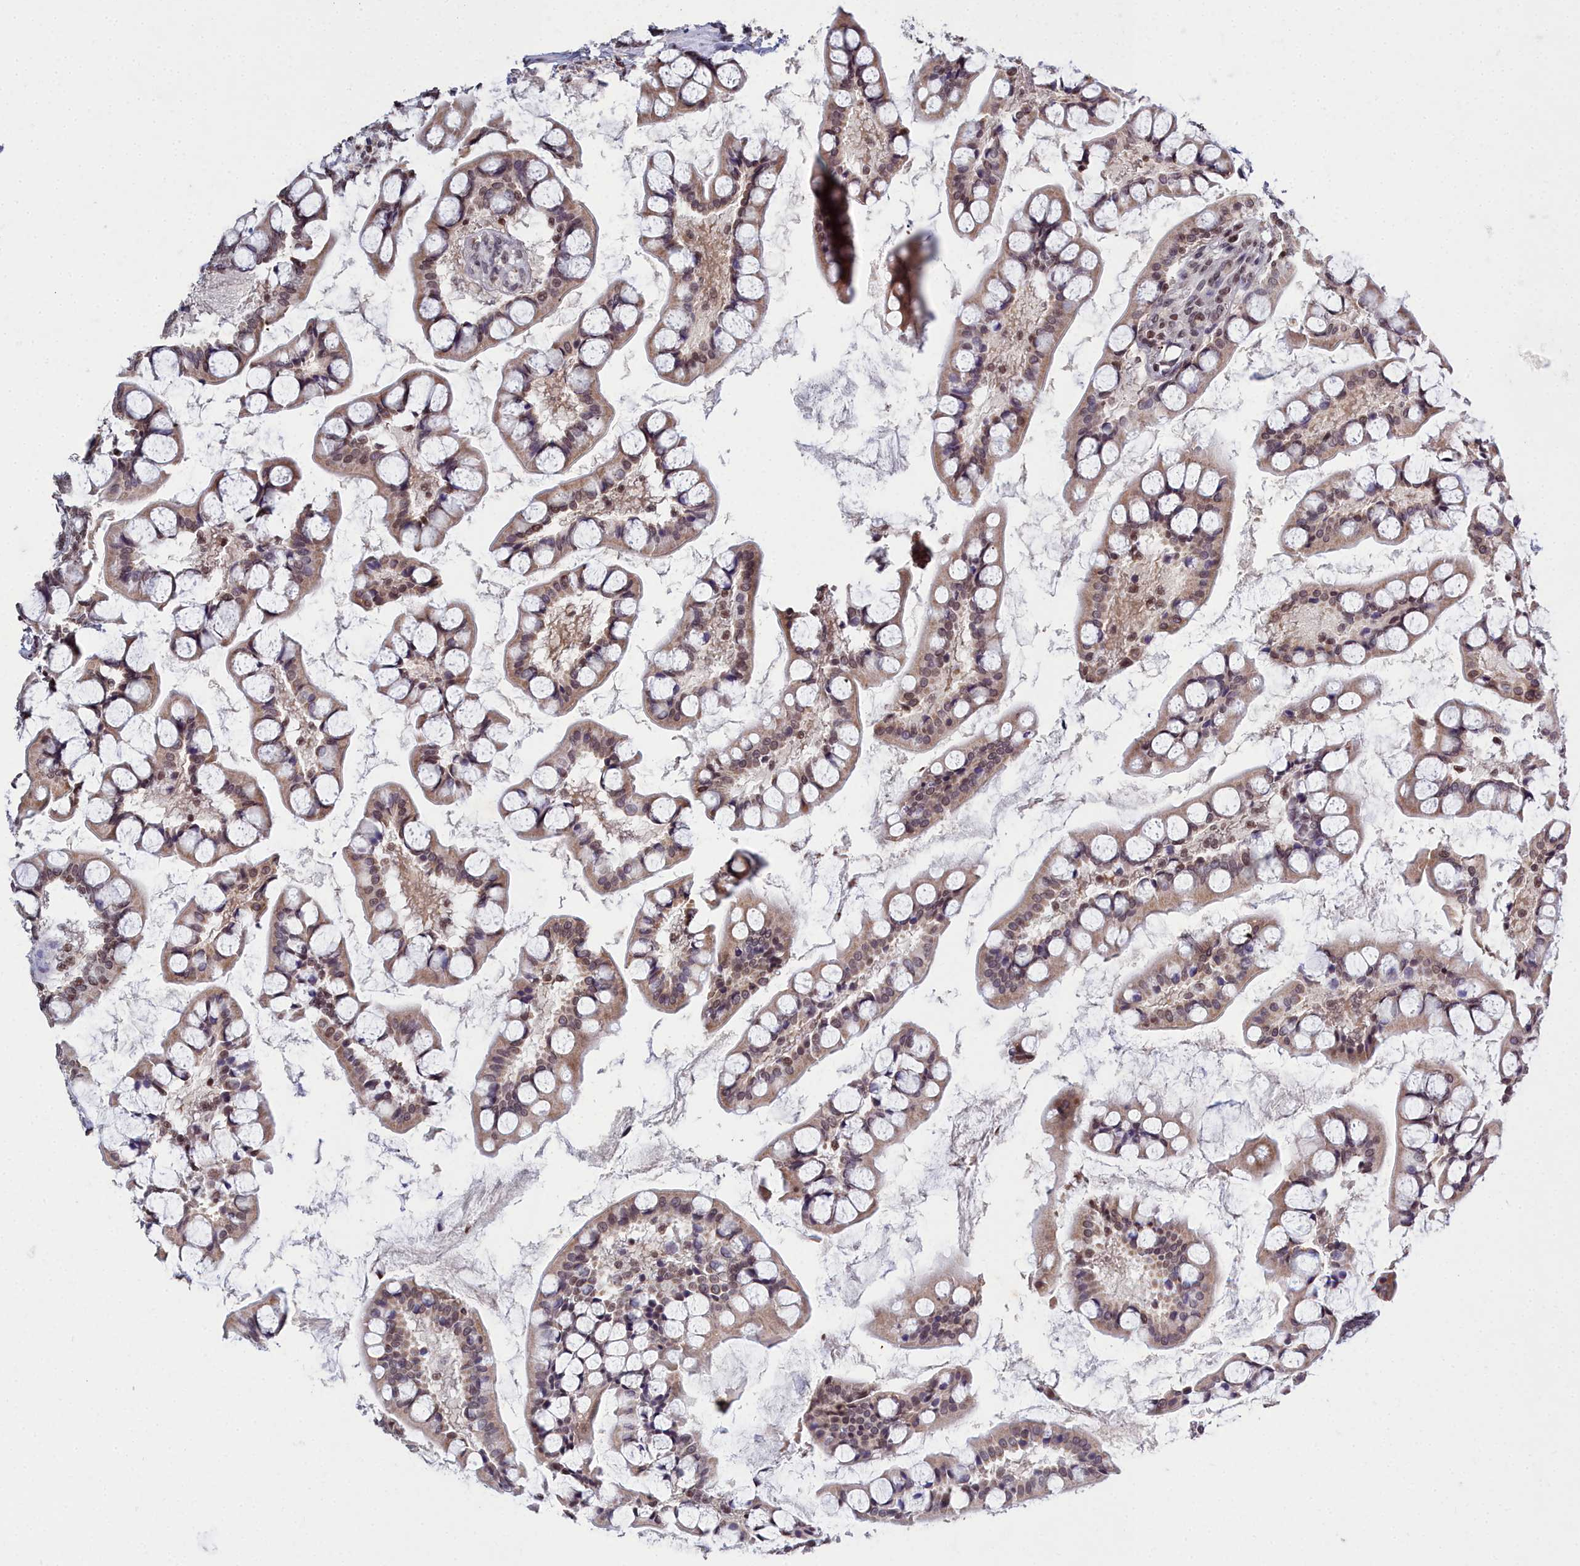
{"staining": {"intensity": "moderate", "quantity": ">75%", "location": "cytoplasmic/membranous"}, "tissue": "small intestine", "cell_type": "Glandular cells", "image_type": "normal", "snomed": [{"axis": "morphology", "description": "Normal tissue, NOS"}, {"axis": "topography", "description": "Small intestine"}], "caption": "DAB immunohistochemical staining of normal small intestine reveals moderate cytoplasmic/membranous protein staining in approximately >75% of glandular cells.", "gene": "FZD4", "patient": {"sex": "male", "age": 52}}